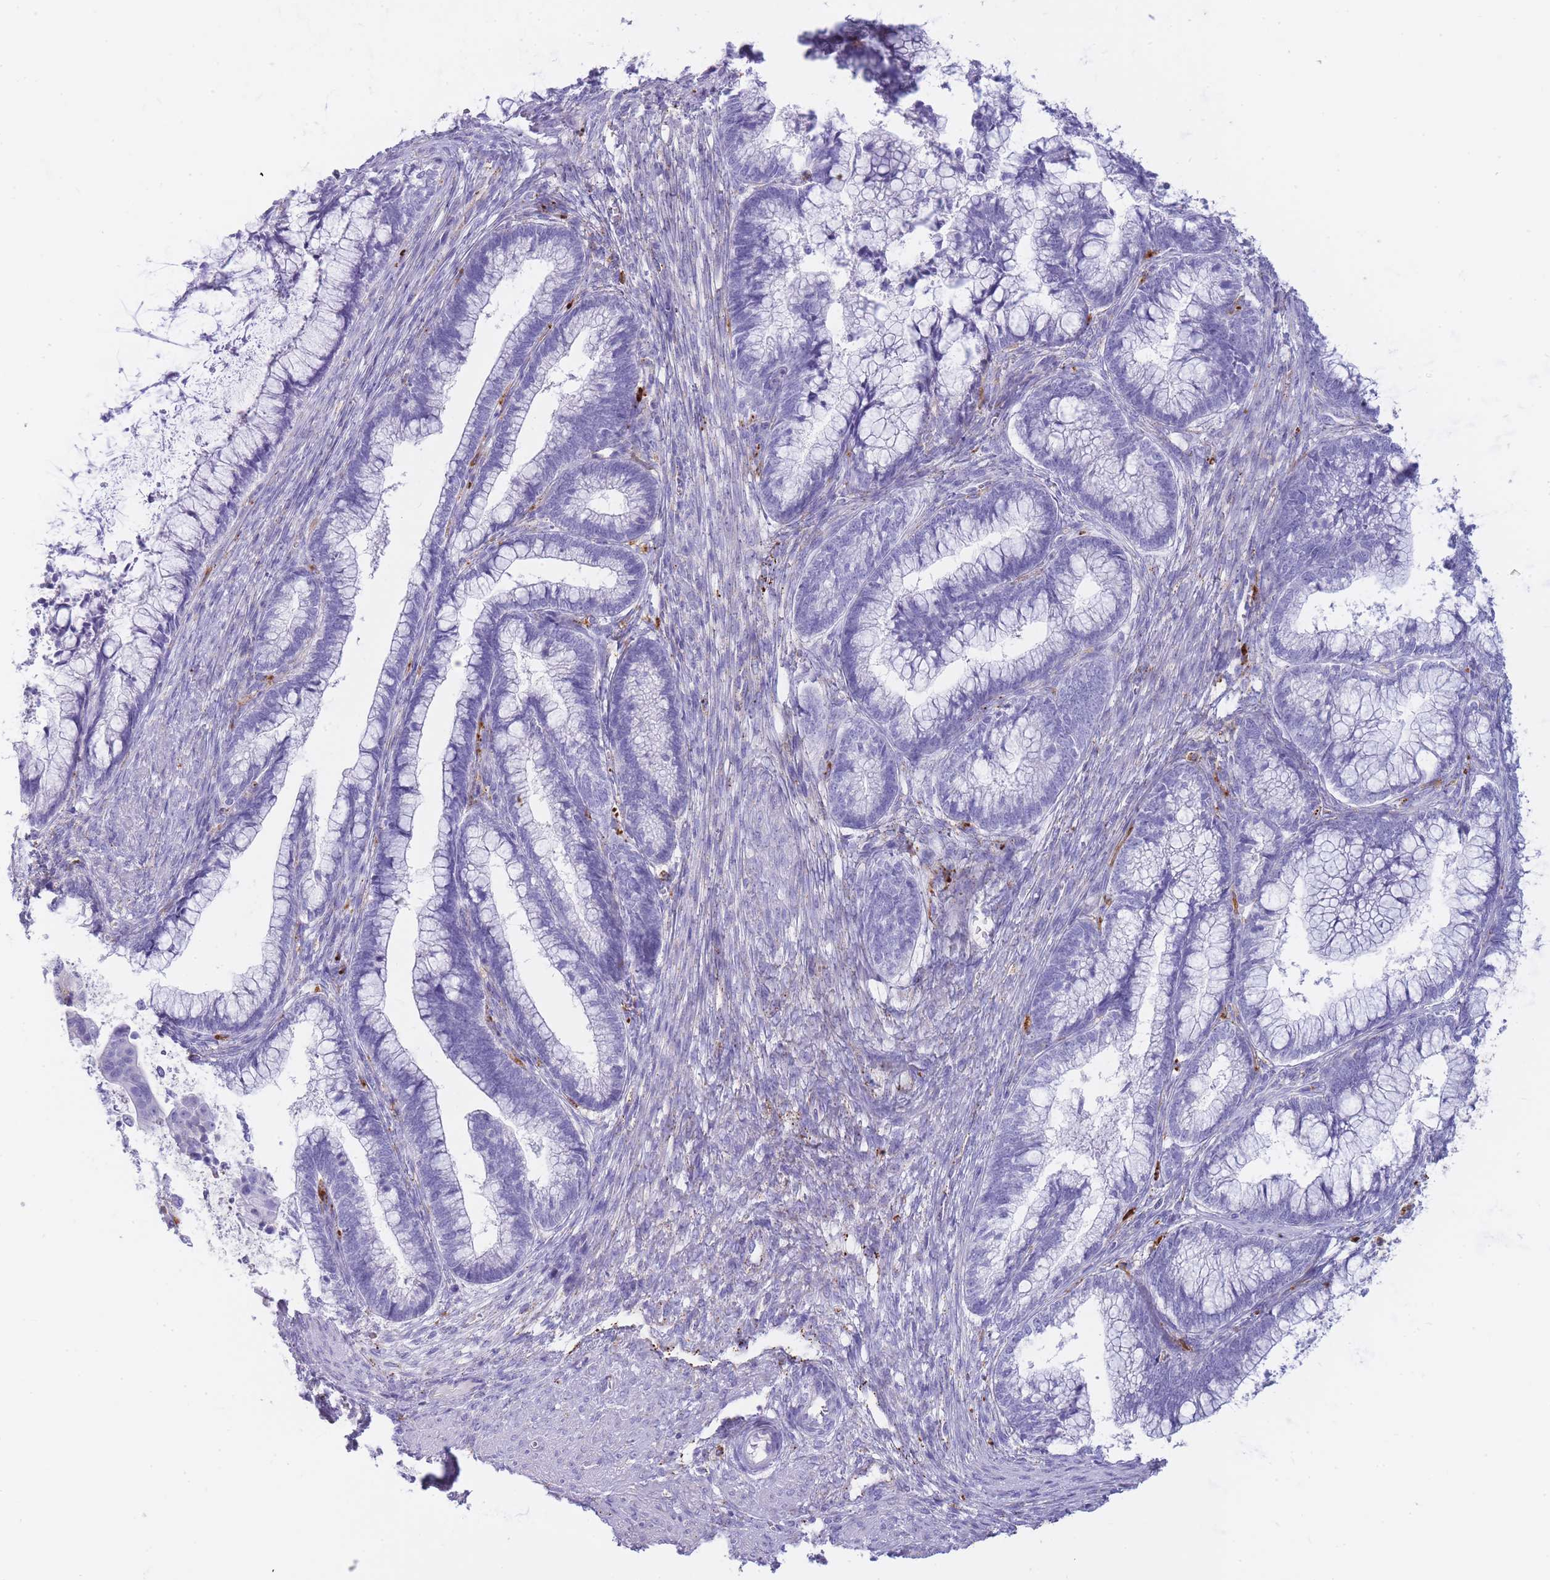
{"staining": {"intensity": "negative", "quantity": "none", "location": "none"}, "tissue": "cervical cancer", "cell_type": "Tumor cells", "image_type": "cancer", "snomed": [{"axis": "morphology", "description": "Adenocarcinoma, NOS"}, {"axis": "topography", "description": "Cervix"}], "caption": "High power microscopy micrograph of an immunohistochemistry (IHC) photomicrograph of cervical cancer (adenocarcinoma), revealing no significant expression in tumor cells.", "gene": "GAA", "patient": {"sex": "female", "age": 44}}